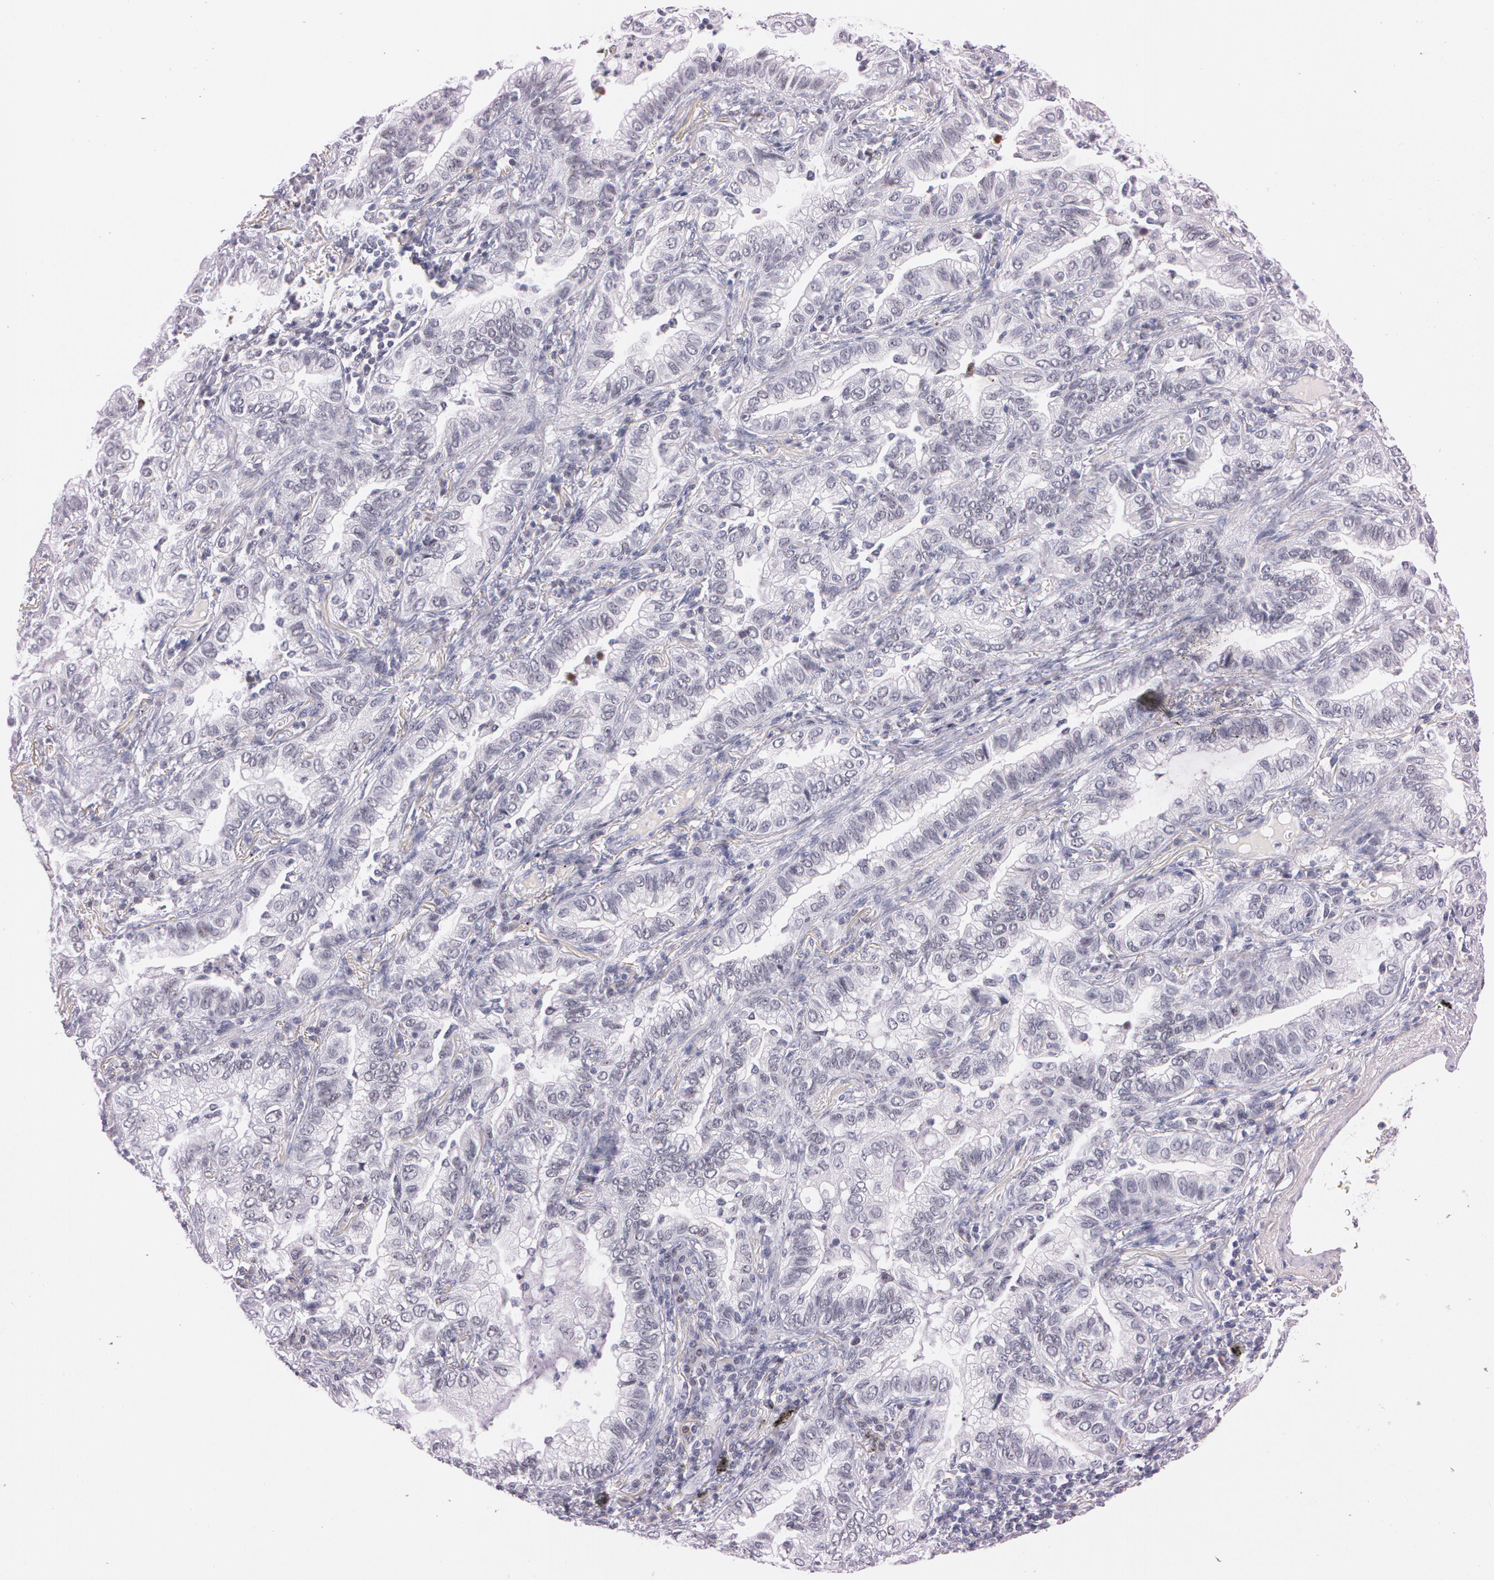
{"staining": {"intensity": "negative", "quantity": "none", "location": "none"}, "tissue": "lung cancer", "cell_type": "Tumor cells", "image_type": "cancer", "snomed": [{"axis": "morphology", "description": "Adenocarcinoma, NOS"}, {"axis": "topography", "description": "Lung"}], "caption": "Image shows no significant protein staining in tumor cells of lung cancer (adenocarcinoma).", "gene": "FBL", "patient": {"sex": "female", "age": 50}}